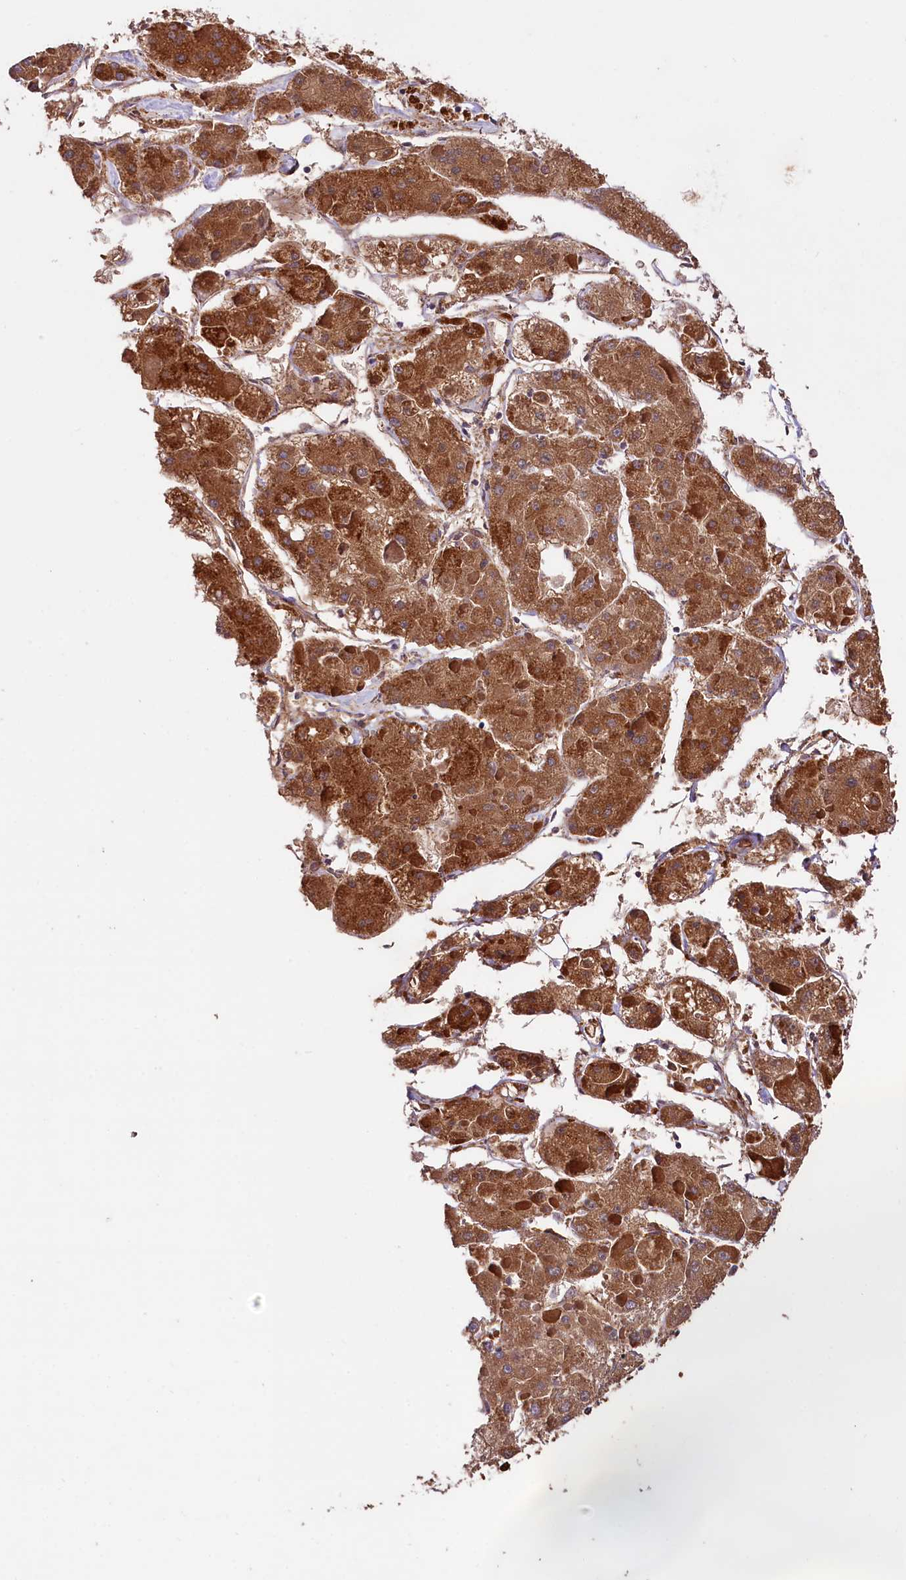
{"staining": {"intensity": "moderate", "quantity": ">75%", "location": "cytoplasmic/membranous"}, "tissue": "liver cancer", "cell_type": "Tumor cells", "image_type": "cancer", "snomed": [{"axis": "morphology", "description": "Carcinoma, Hepatocellular, NOS"}, {"axis": "topography", "description": "Liver"}], "caption": "Liver cancer stained for a protein shows moderate cytoplasmic/membranous positivity in tumor cells.", "gene": "CEP295", "patient": {"sex": "female", "age": 73}}